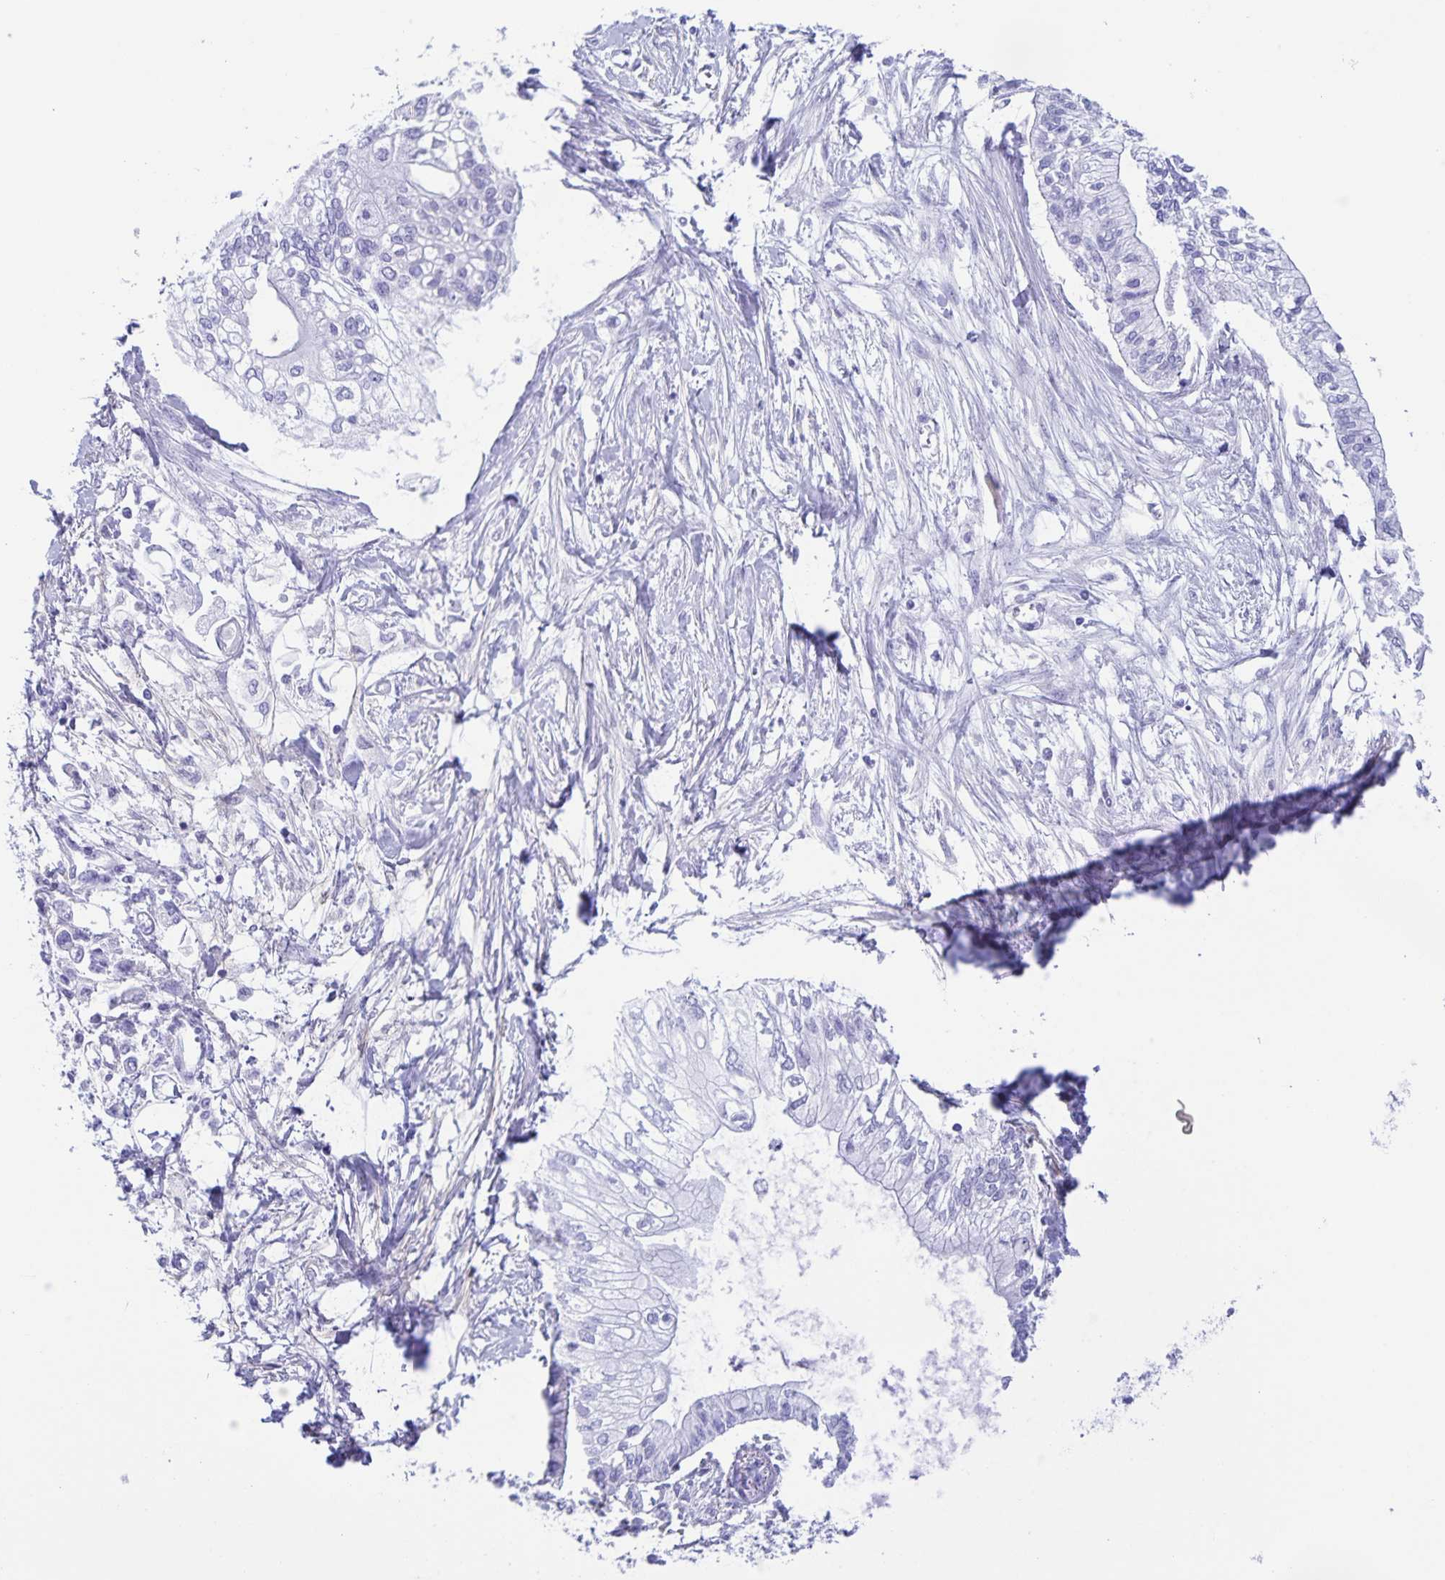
{"staining": {"intensity": "negative", "quantity": "none", "location": "none"}, "tissue": "pancreatic cancer", "cell_type": "Tumor cells", "image_type": "cancer", "snomed": [{"axis": "morphology", "description": "Adenocarcinoma, NOS"}, {"axis": "topography", "description": "Pancreas"}], "caption": "Tumor cells show no significant protein expression in adenocarcinoma (pancreatic). Brightfield microscopy of immunohistochemistry stained with DAB (3,3'-diaminobenzidine) (brown) and hematoxylin (blue), captured at high magnification.", "gene": "AQP4", "patient": {"sex": "female", "age": 77}}